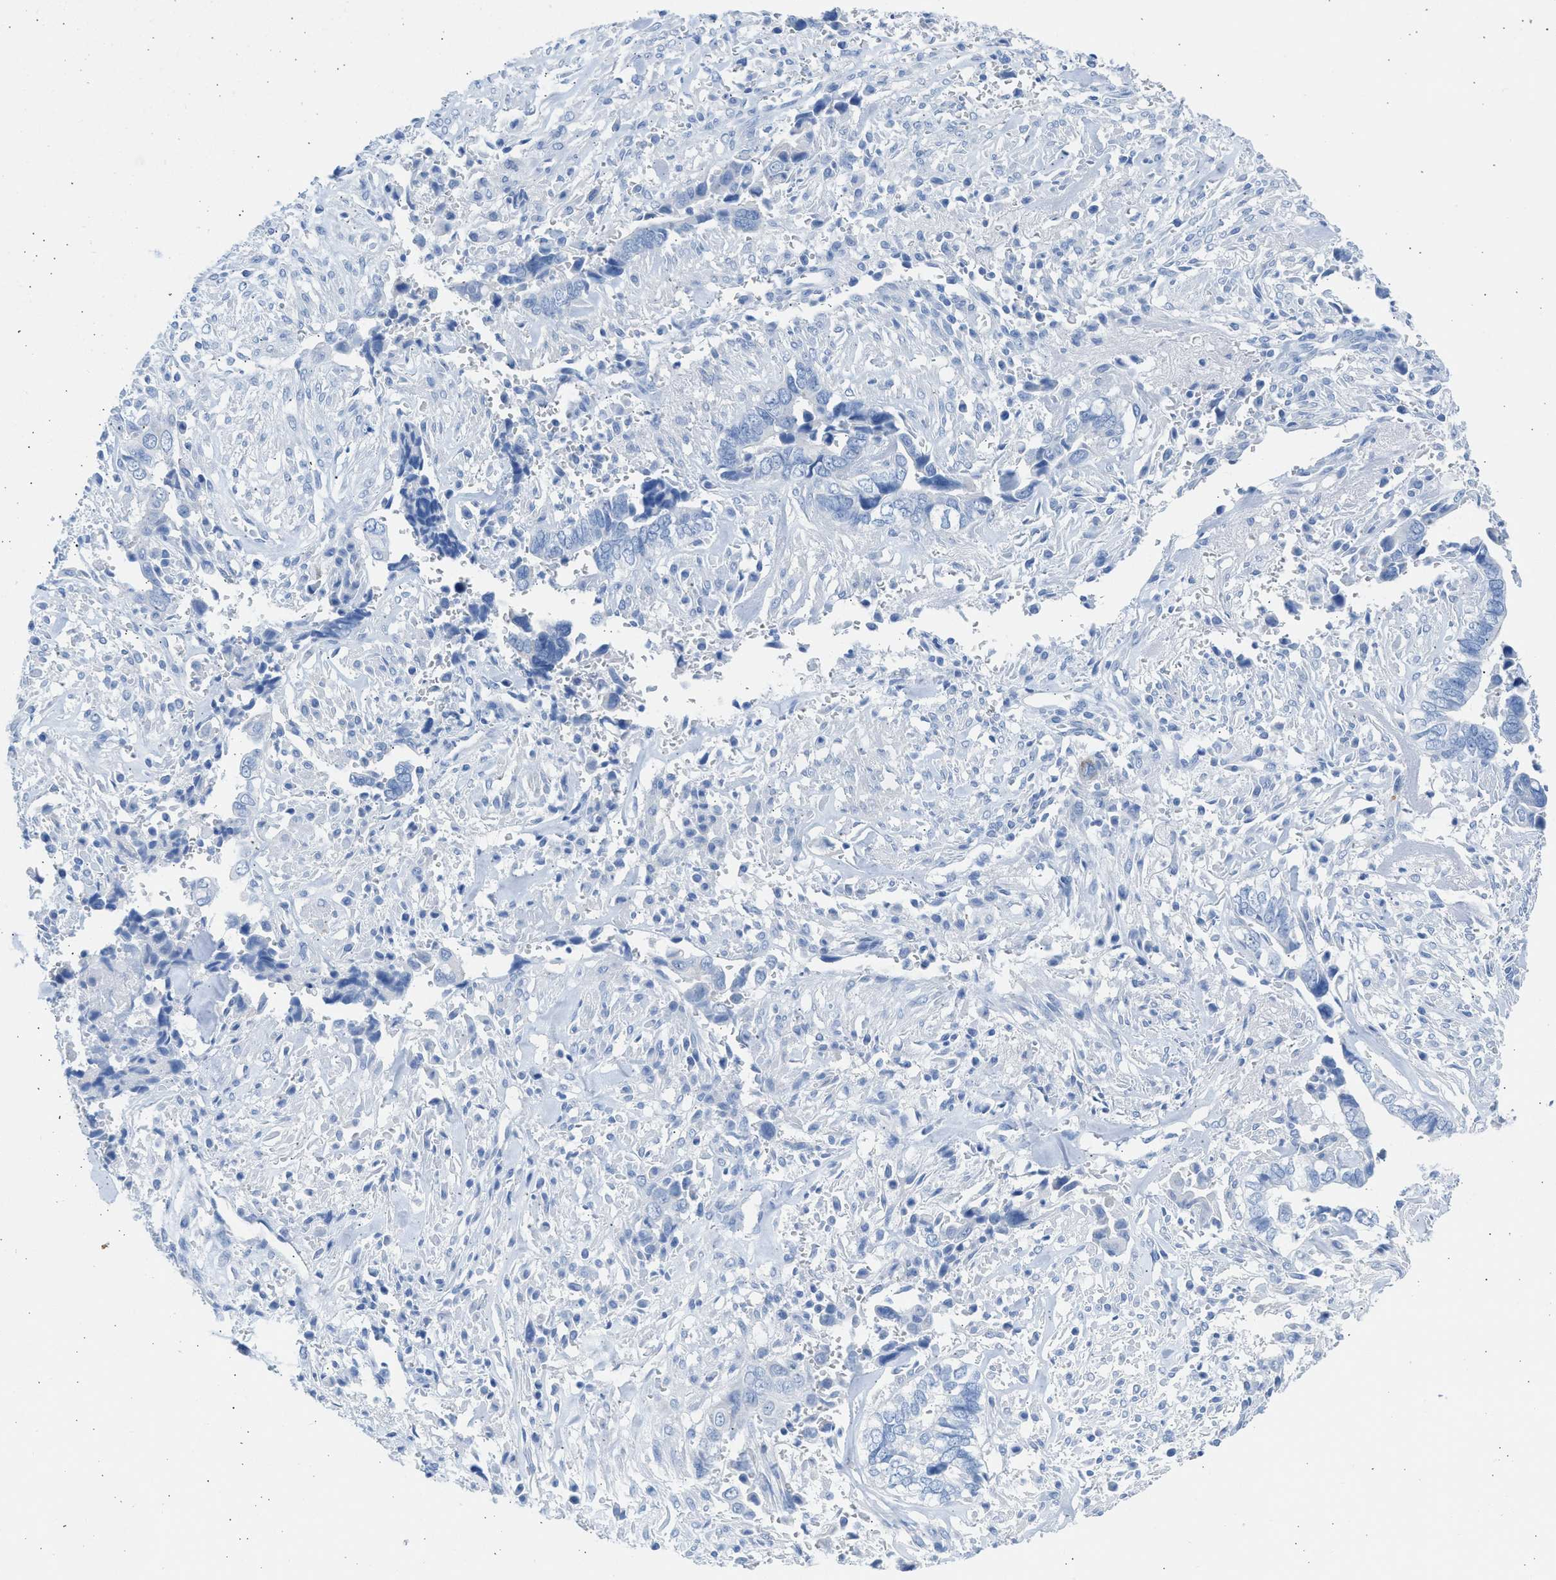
{"staining": {"intensity": "negative", "quantity": "none", "location": "none"}, "tissue": "liver cancer", "cell_type": "Tumor cells", "image_type": "cancer", "snomed": [{"axis": "morphology", "description": "Cholangiocarcinoma"}, {"axis": "topography", "description": "Liver"}], "caption": "Tumor cells show no significant protein staining in liver cancer (cholangiocarcinoma).", "gene": "SPATA3", "patient": {"sex": "female", "age": 79}}